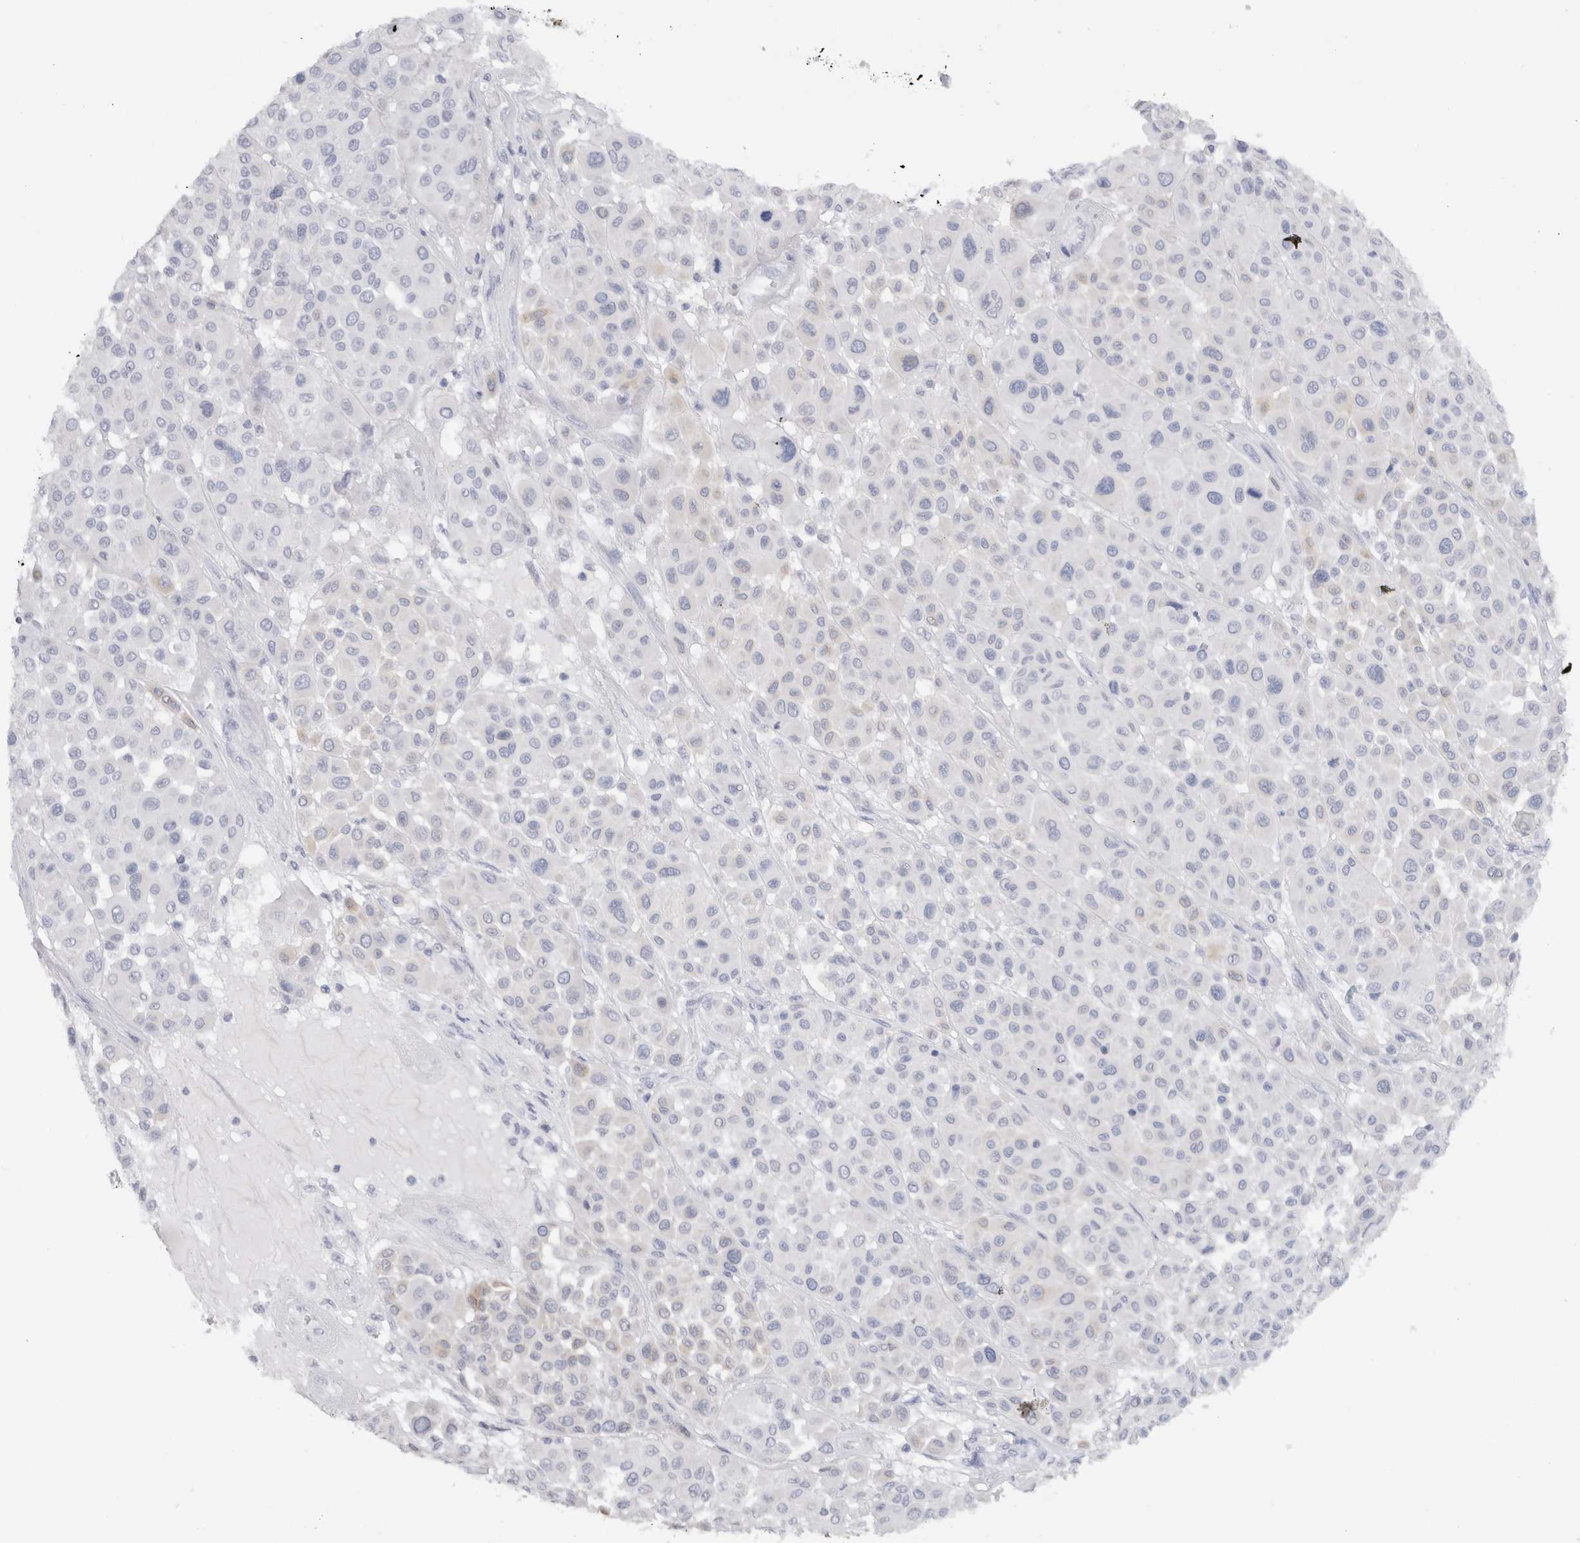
{"staining": {"intensity": "negative", "quantity": "none", "location": "none"}, "tissue": "melanoma", "cell_type": "Tumor cells", "image_type": "cancer", "snomed": [{"axis": "morphology", "description": "Malignant melanoma, Metastatic site"}, {"axis": "topography", "description": "Soft tissue"}], "caption": "This is a micrograph of immunohistochemistry staining of melanoma, which shows no expression in tumor cells.", "gene": "C9orf50", "patient": {"sex": "male", "age": 41}}